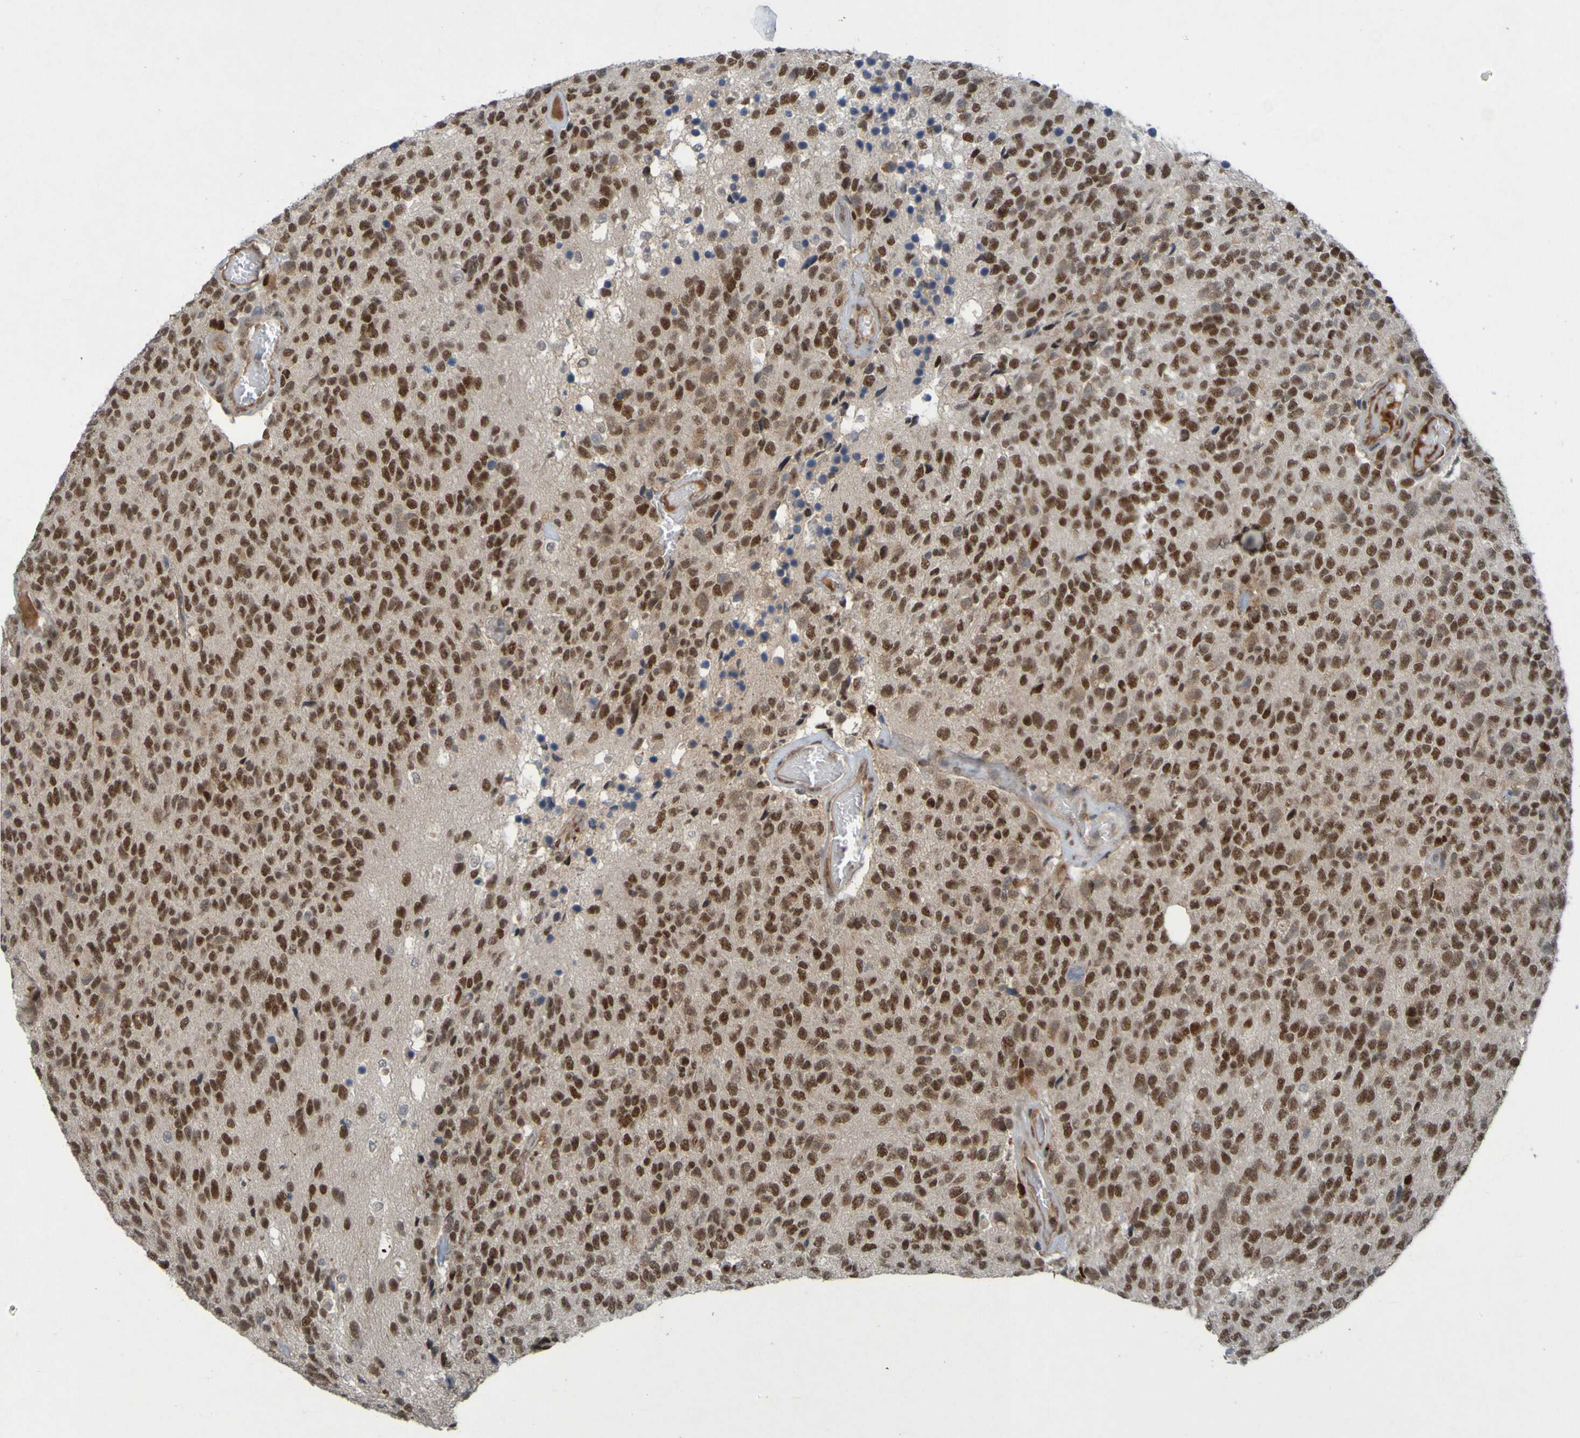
{"staining": {"intensity": "strong", "quantity": ">75%", "location": "nuclear"}, "tissue": "glioma", "cell_type": "Tumor cells", "image_type": "cancer", "snomed": [{"axis": "morphology", "description": "Glioma, malignant, High grade"}, {"axis": "topography", "description": "pancreas cauda"}], "caption": "IHC photomicrograph of neoplastic tissue: glioma stained using immunohistochemistry displays high levels of strong protein expression localized specifically in the nuclear of tumor cells, appearing as a nuclear brown color.", "gene": "MCPH1", "patient": {"sex": "male", "age": 60}}